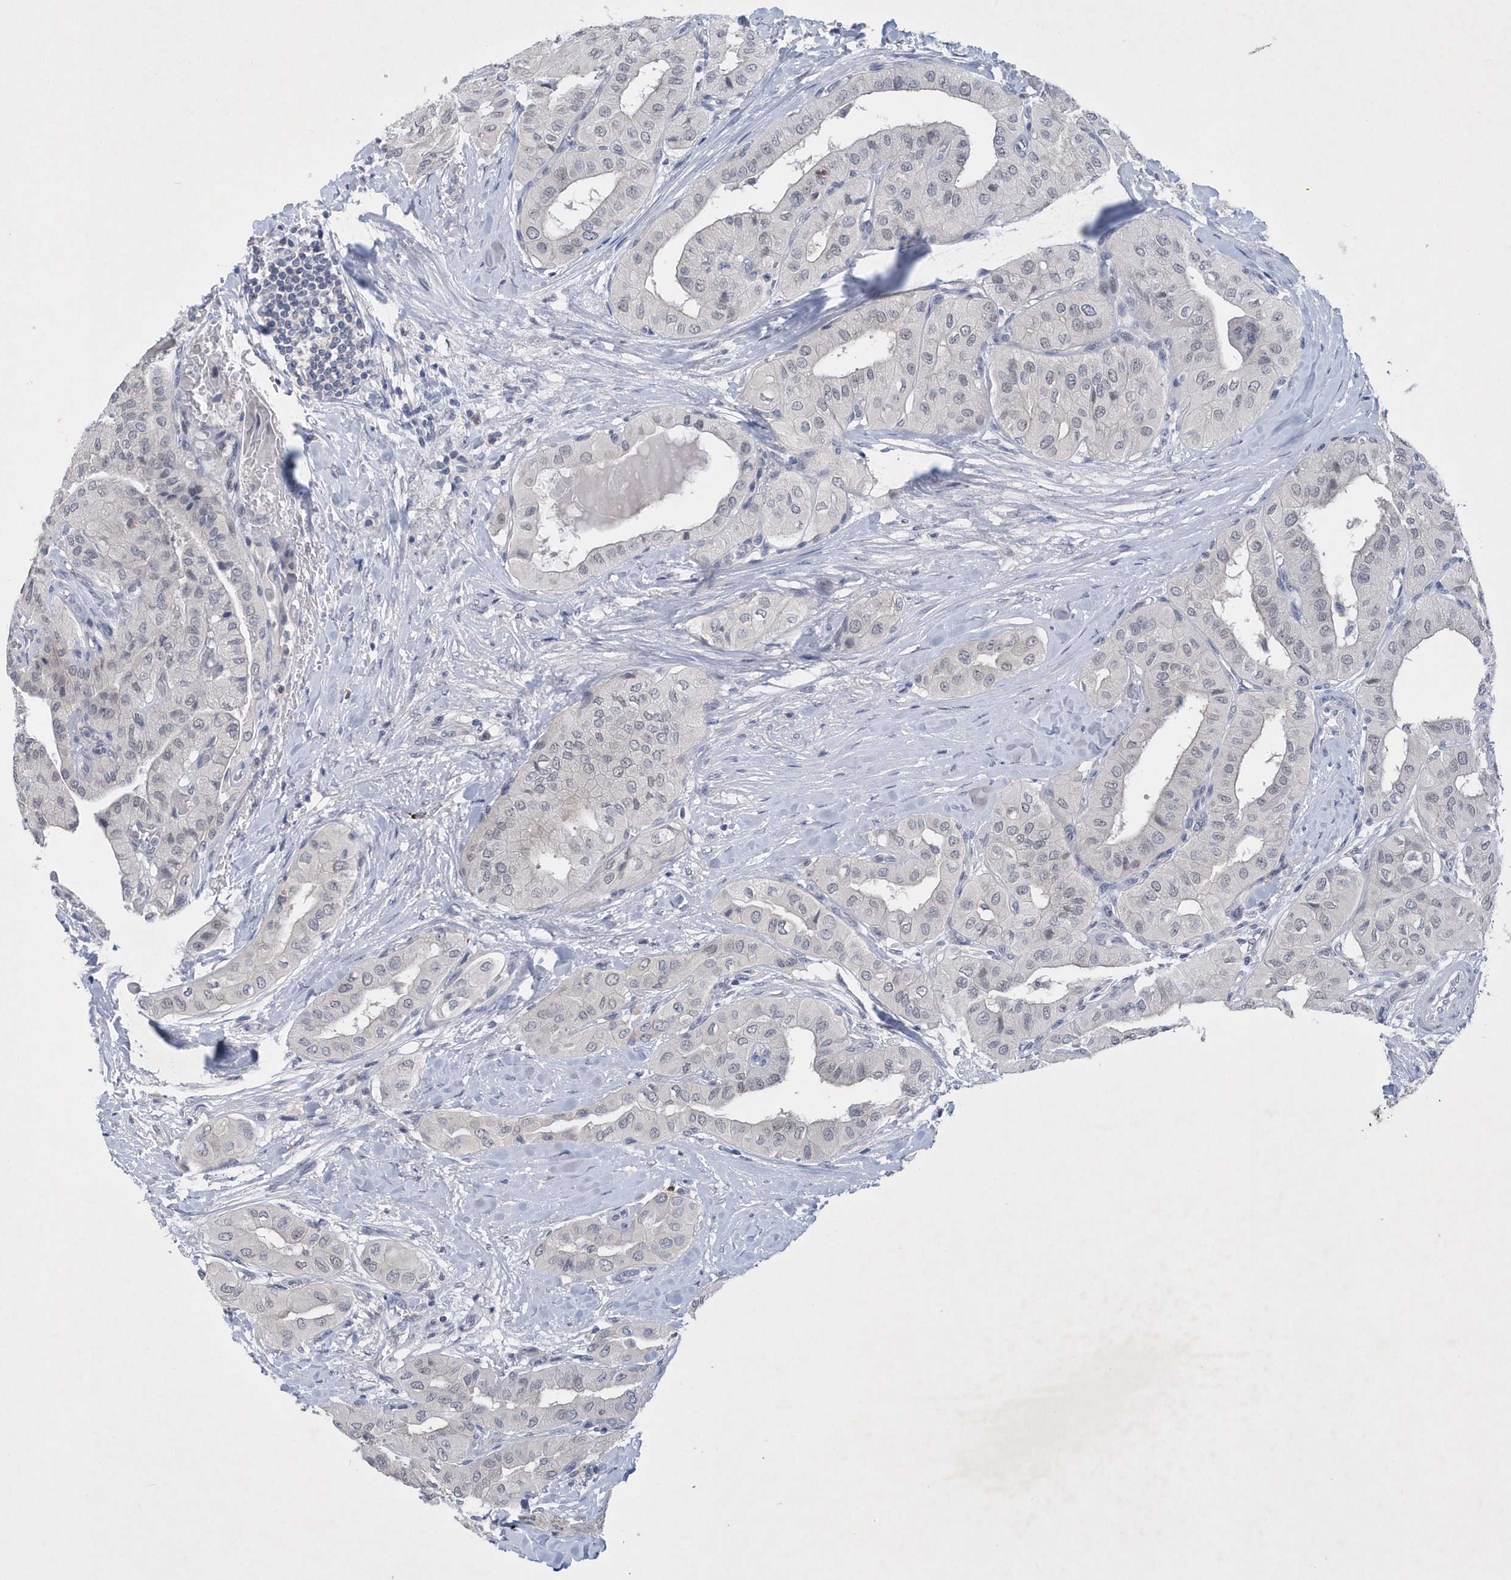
{"staining": {"intensity": "negative", "quantity": "none", "location": "none"}, "tissue": "thyroid cancer", "cell_type": "Tumor cells", "image_type": "cancer", "snomed": [{"axis": "morphology", "description": "Papillary adenocarcinoma, NOS"}, {"axis": "topography", "description": "Thyroid gland"}], "caption": "Protein analysis of papillary adenocarcinoma (thyroid) exhibits no significant staining in tumor cells.", "gene": "SRGAP3", "patient": {"sex": "female", "age": 59}}